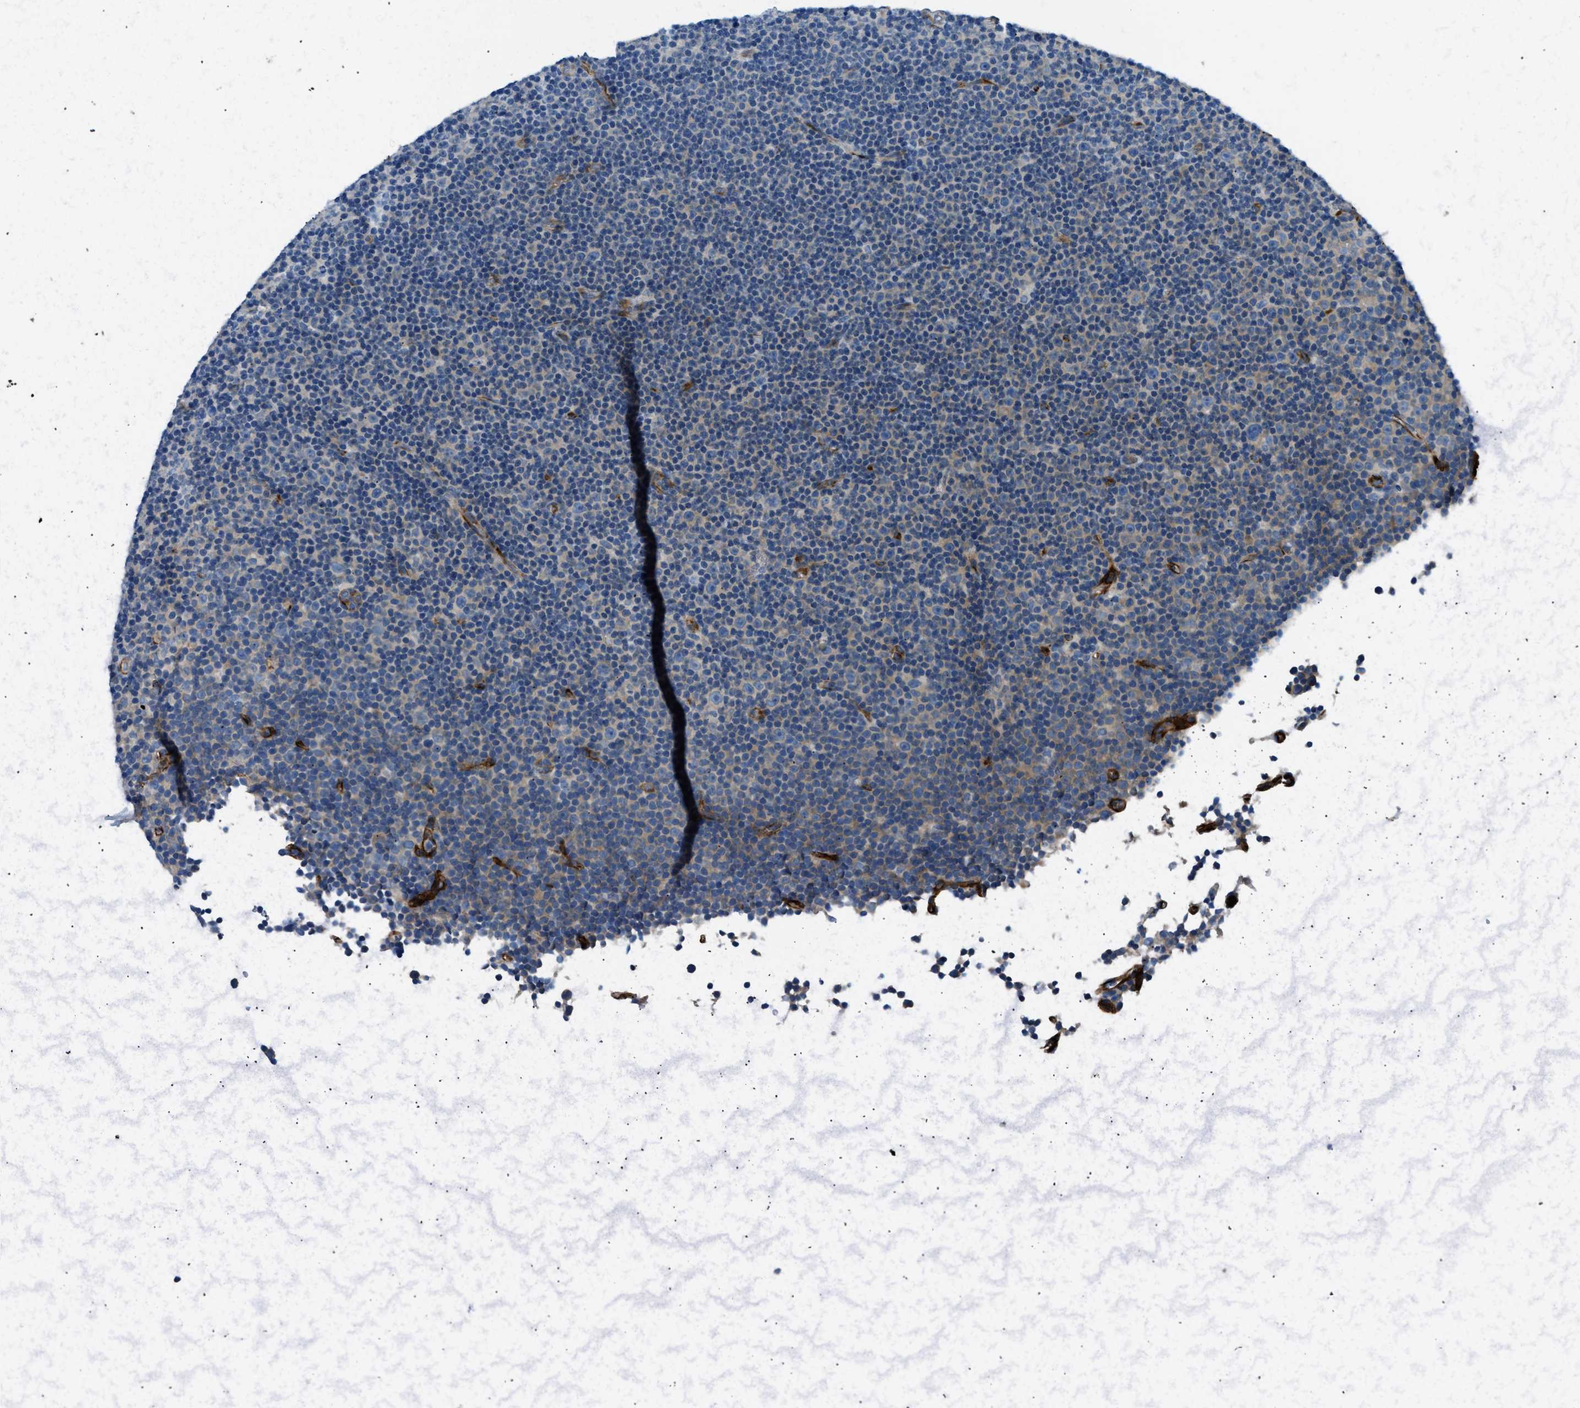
{"staining": {"intensity": "negative", "quantity": "none", "location": "none"}, "tissue": "lymphoma", "cell_type": "Tumor cells", "image_type": "cancer", "snomed": [{"axis": "morphology", "description": "Malignant lymphoma, non-Hodgkin's type, Low grade"}, {"axis": "topography", "description": "Lymph node"}], "caption": "The photomicrograph displays no staining of tumor cells in low-grade malignant lymphoma, non-Hodgkin's type.", "gene": "COL15A1", "patient": {"sex": "female", "age": 67}}